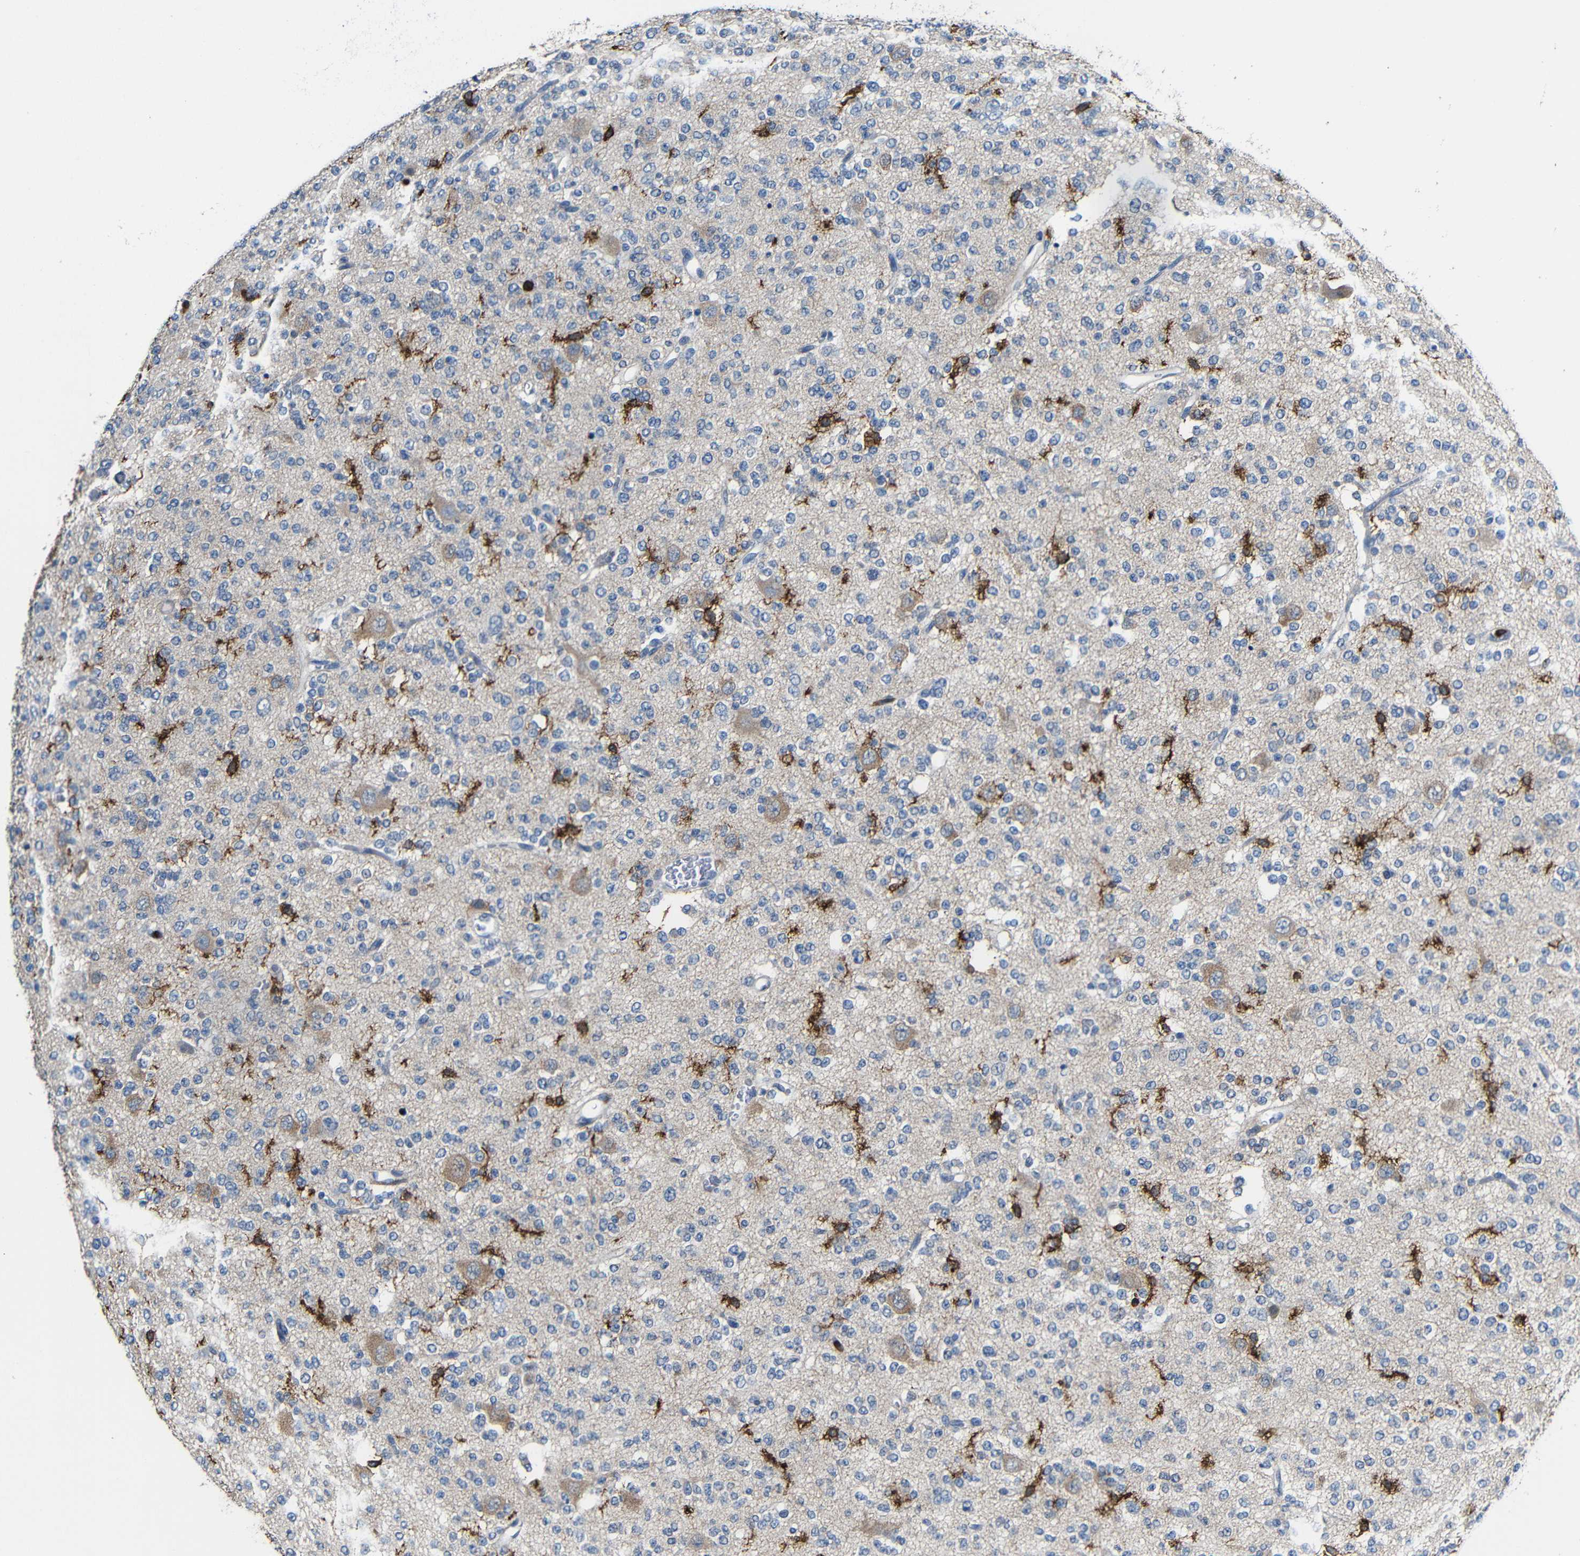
{"staining": {"intensity": "strong", "quantity": "<25%", "location": "cytoplasmic/membranous"}, "tissue": "glioma", "cell_type": "Tumor cells", "image_type": "cancer", "snomed": [{"axis": "morphology", "description": "Glioma, malignant, Low grade"}, {"axis": "topography", "description": "Brain"}], "caption": "This micrograph shows immunohistochemistry (IHC) staining of malignant low-grade glioma, with medium strong cytoplasmic/membranous staining in approximately <25% of tumor cells.", "gene": "P2RY12", "patient": {"sex": "male", "age": 38}}